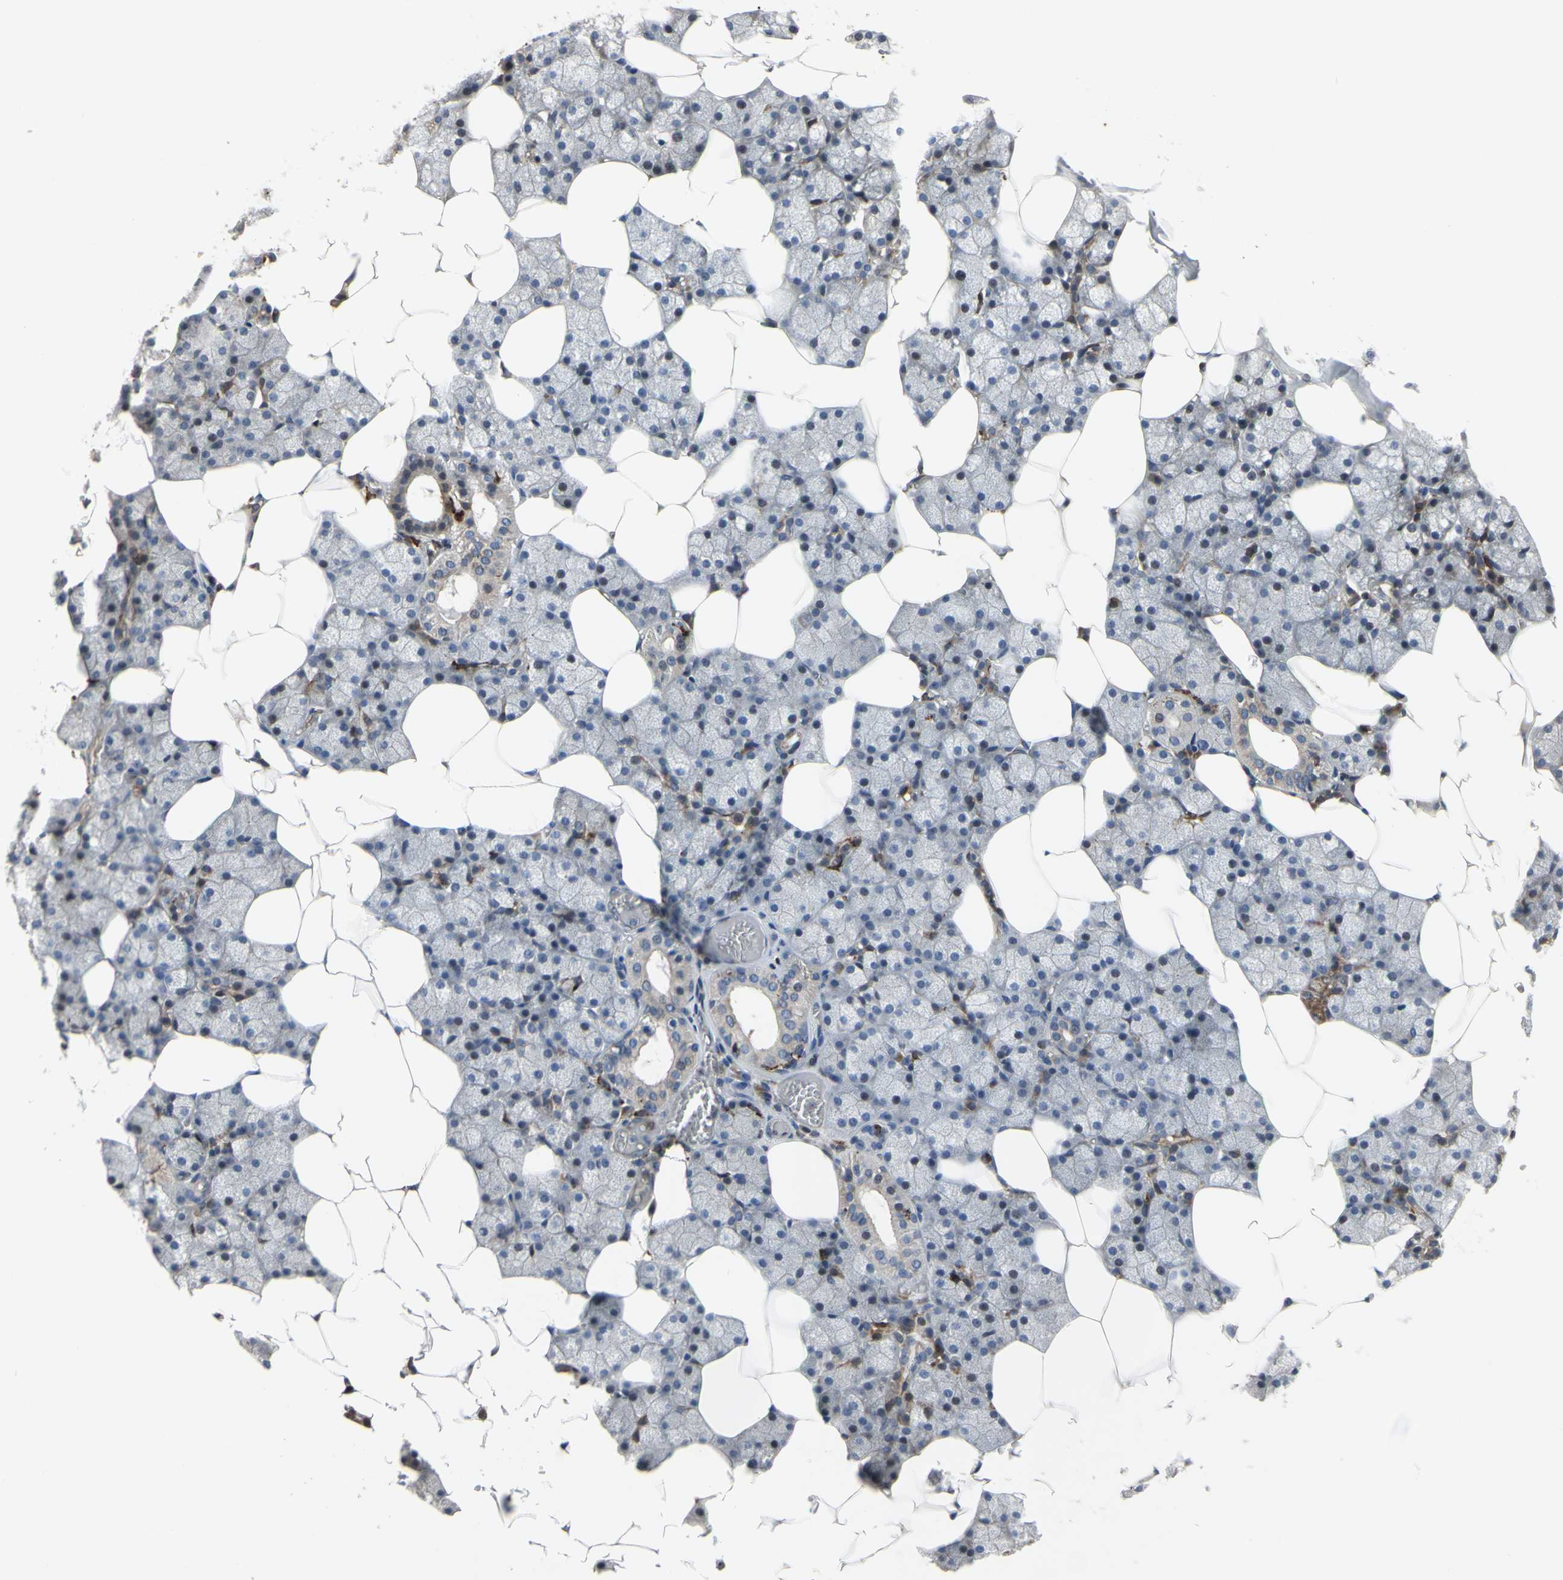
{"staining": {"intensity": "moderate", "quantity": ">75%", "location": "cytoplasmic/membranous"}, "tissue": "salivary gland", "cell_type": "Glandular cells", "image_type": "normal", "snomed": [{"axis": "morphology", "description": "Normal tissue, NOS"}, {"axis": "topography", "description": "Salivary gland"}], "caption": "A medium amount of moderate cytoplasmic/membranous staining is present in approximately >75% of glandular cells in unremarkable salivary gland. (IHC, brightfield microscopy, high magnification).", "gene": "PLXNA2", "patient": {"sex": "male", "age": 62}}